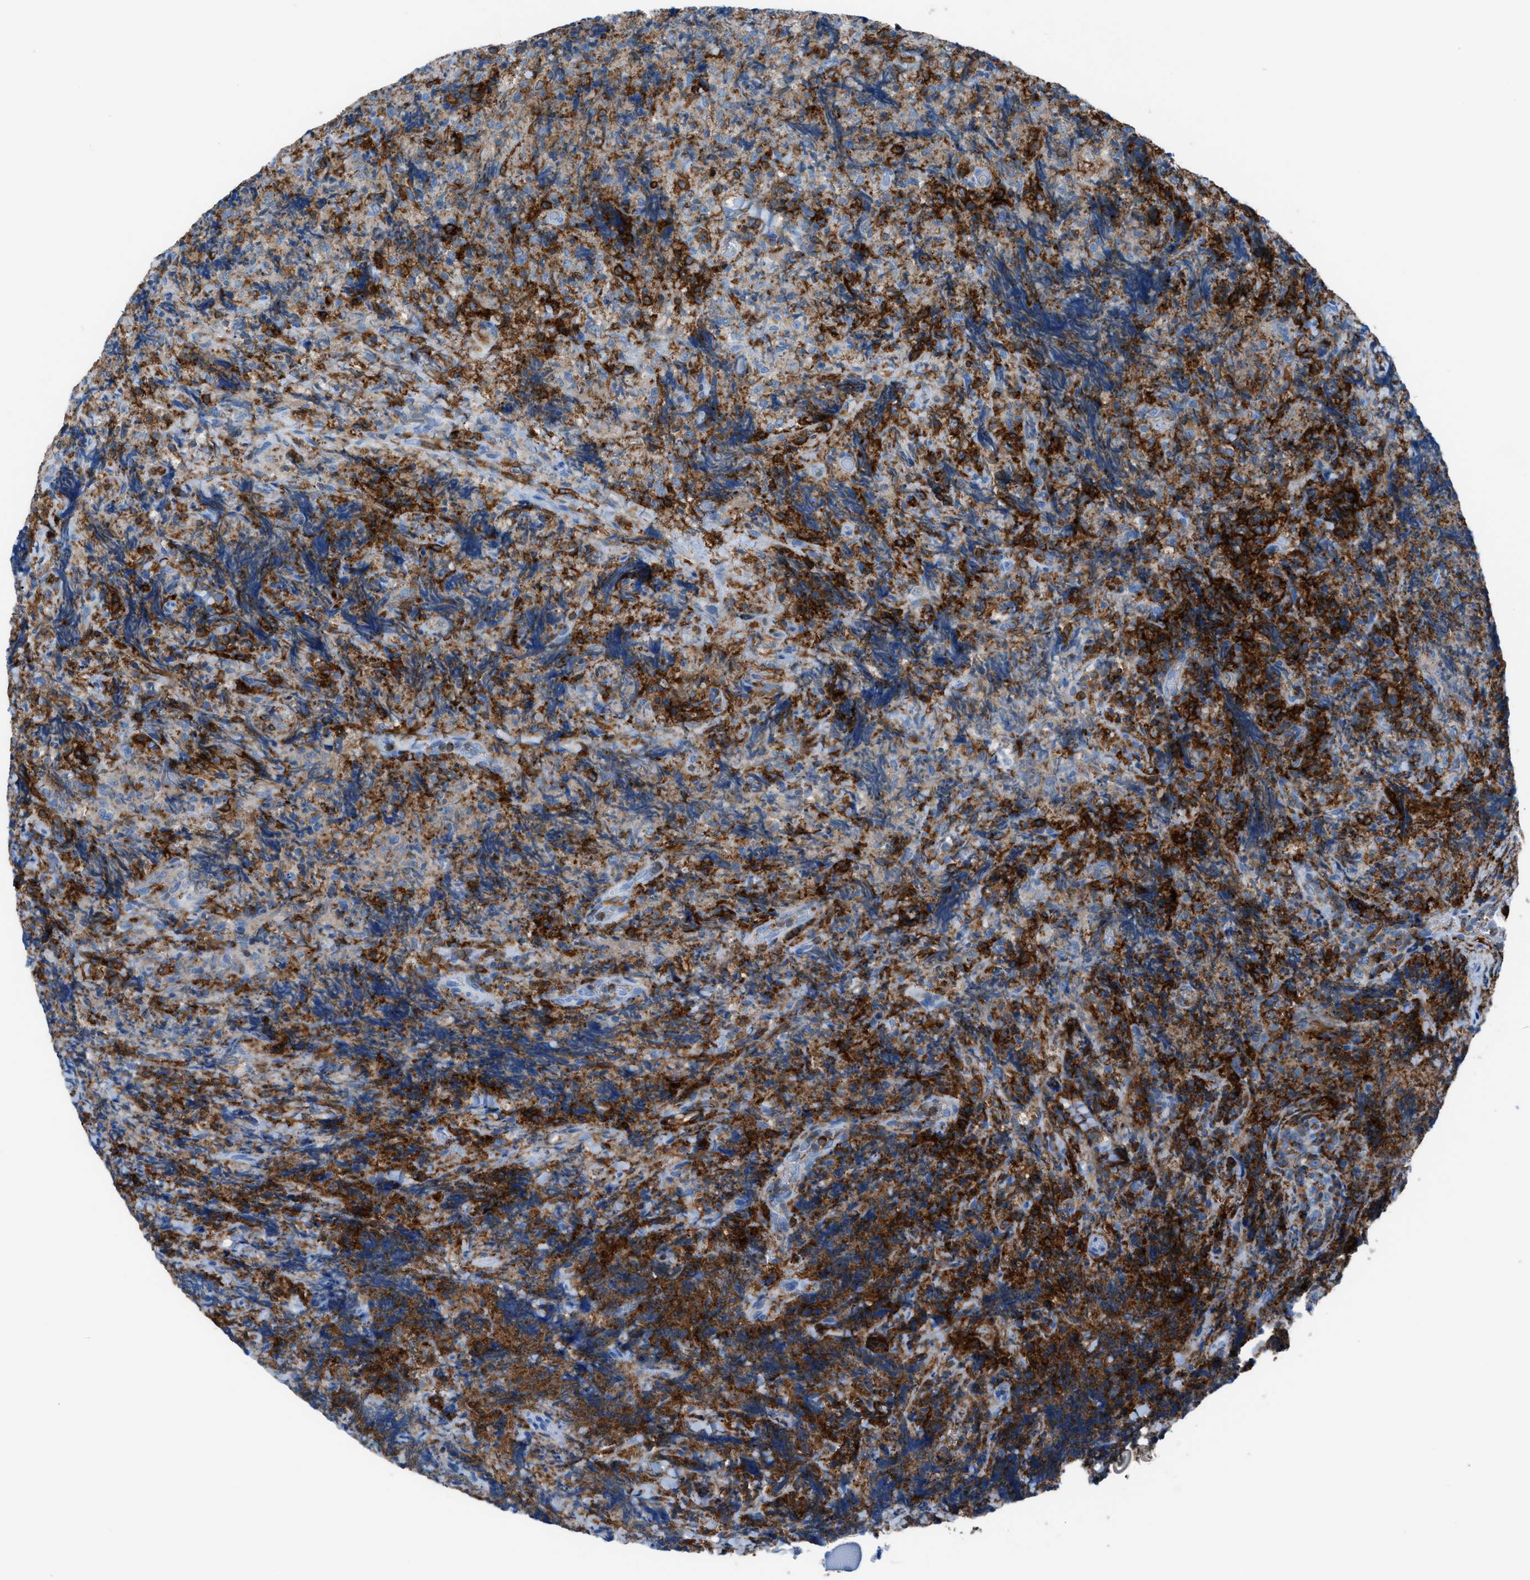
{"staining": {"intensity": "weak", "quantity": "25%-75%", "location": "cytoplasmic/membranous"}, "tissue": "lymphoma", "cell_type": "Tumor cells", "image_type": "cancer", "snomed": [{"axis": "morphology", "description": "Malignant lymphoma, non-Hodgkin's type, High grade"}, {"axis": "topography", "description": "Tonsil"}], "caption": "Malignant lymphoma, non-Hodgkin's type (high-grade) stained for a protein (brown) exhibits weak cytoplasmic/membranous positive positivity in approximately 25%-75% of tumor cells.", "gene": "ITGB2", "patient": {"sex": "female", "age": 36}}